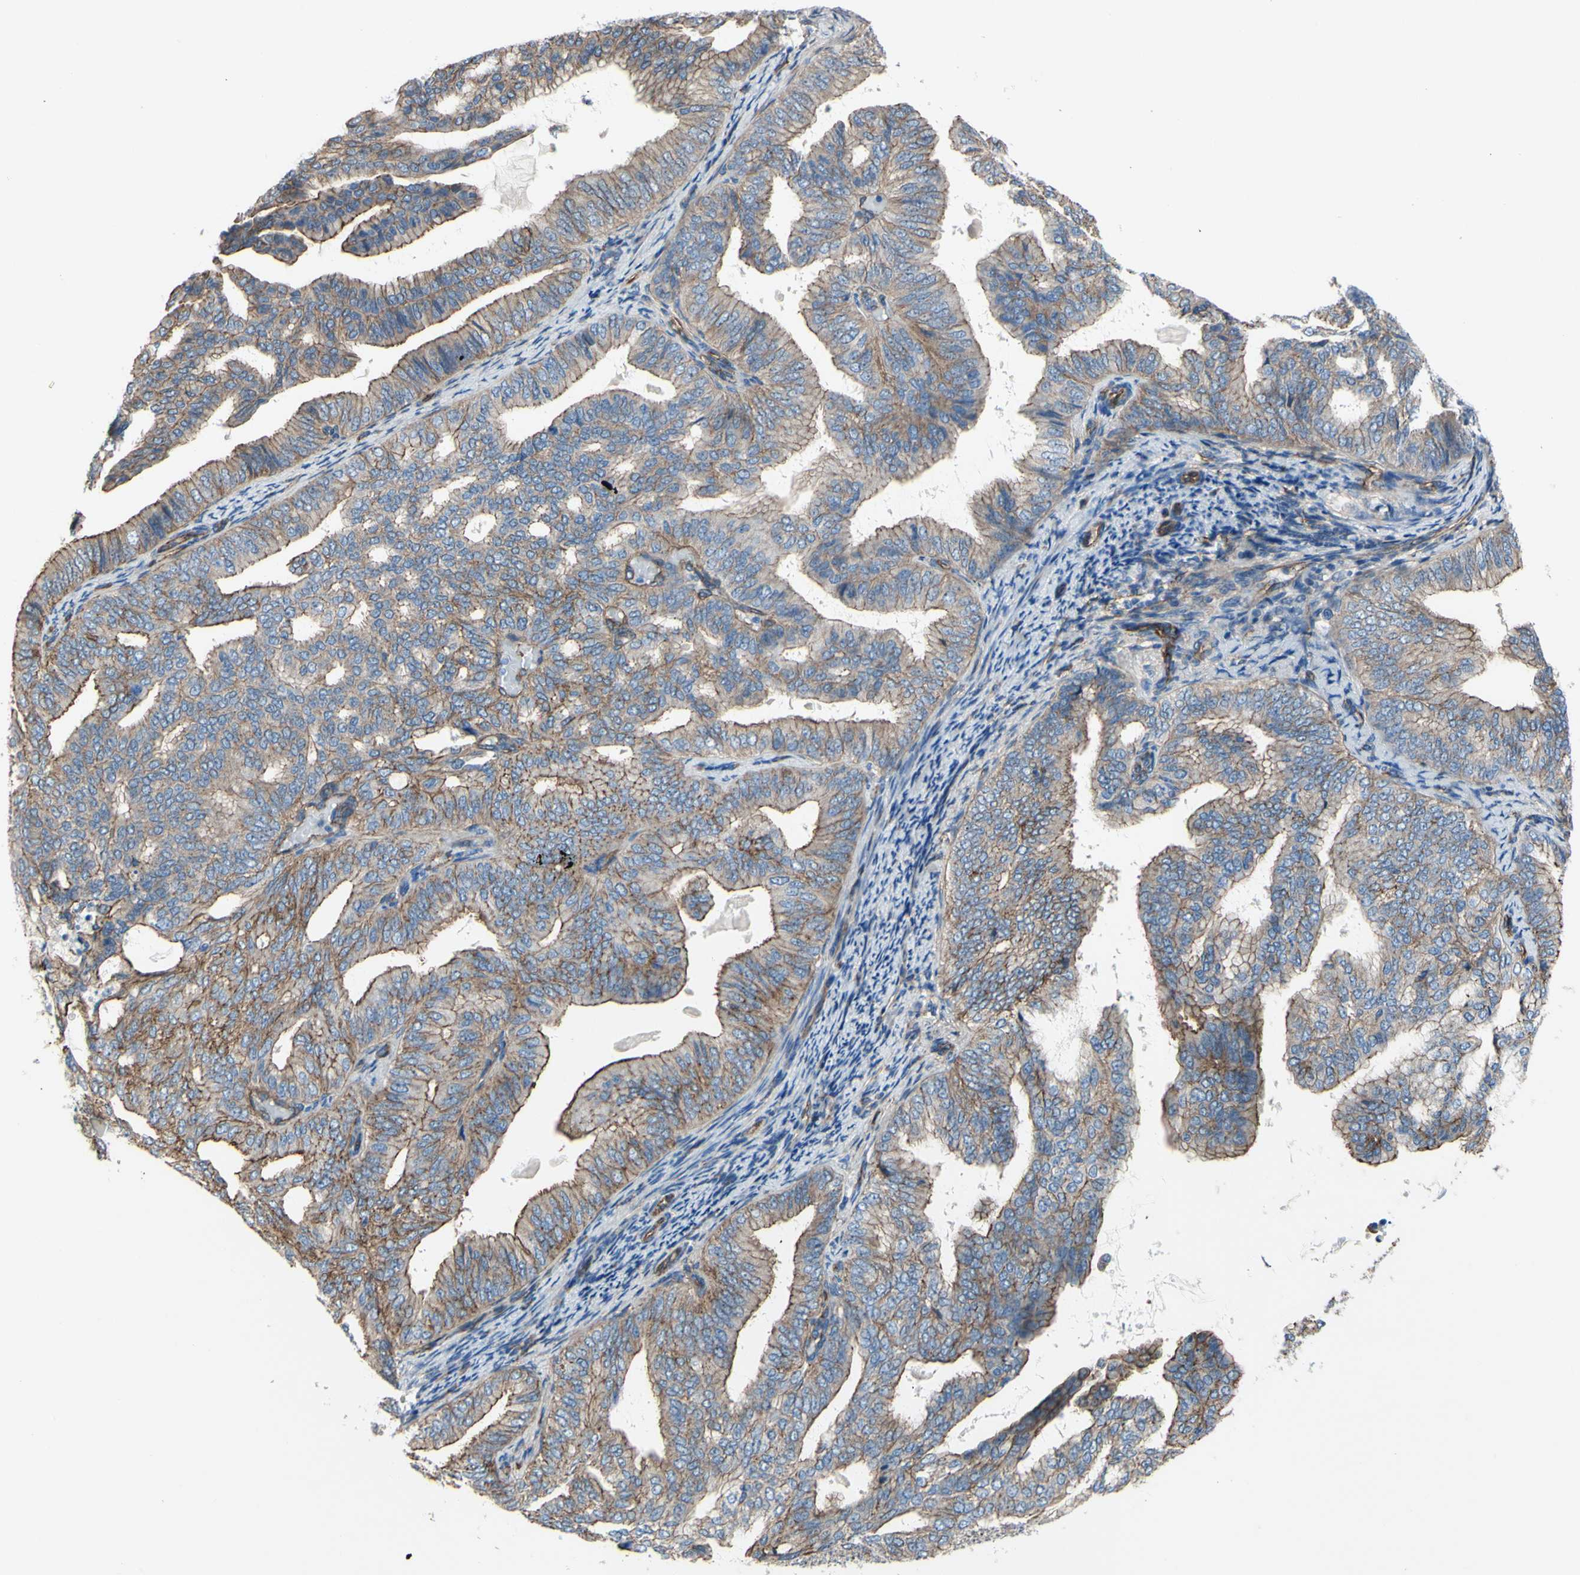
{"staining": {"intensity": "moderate", "quantity": ">75%", "location": "cytoplasmic/membranous"}, "tissue": "endometrial cancer", "cell_type": "Tumor cells", "image_type": "cancer", "snomed": [{"axis": "morphology", "description": "Adenocarcinoma, NOS"}, {"axis": "topography", "description": "Endometrium"}], "caption": "A brown stain labels moderate cytoplasmic/membranous staining of a protein in human adenocarcinoma (endometrial) tumor cells. (DAB = brown stain, brightfield microscopy at high magnification).", "gene": "TPBG", "patient": {"sex": "female", "age": 58}}